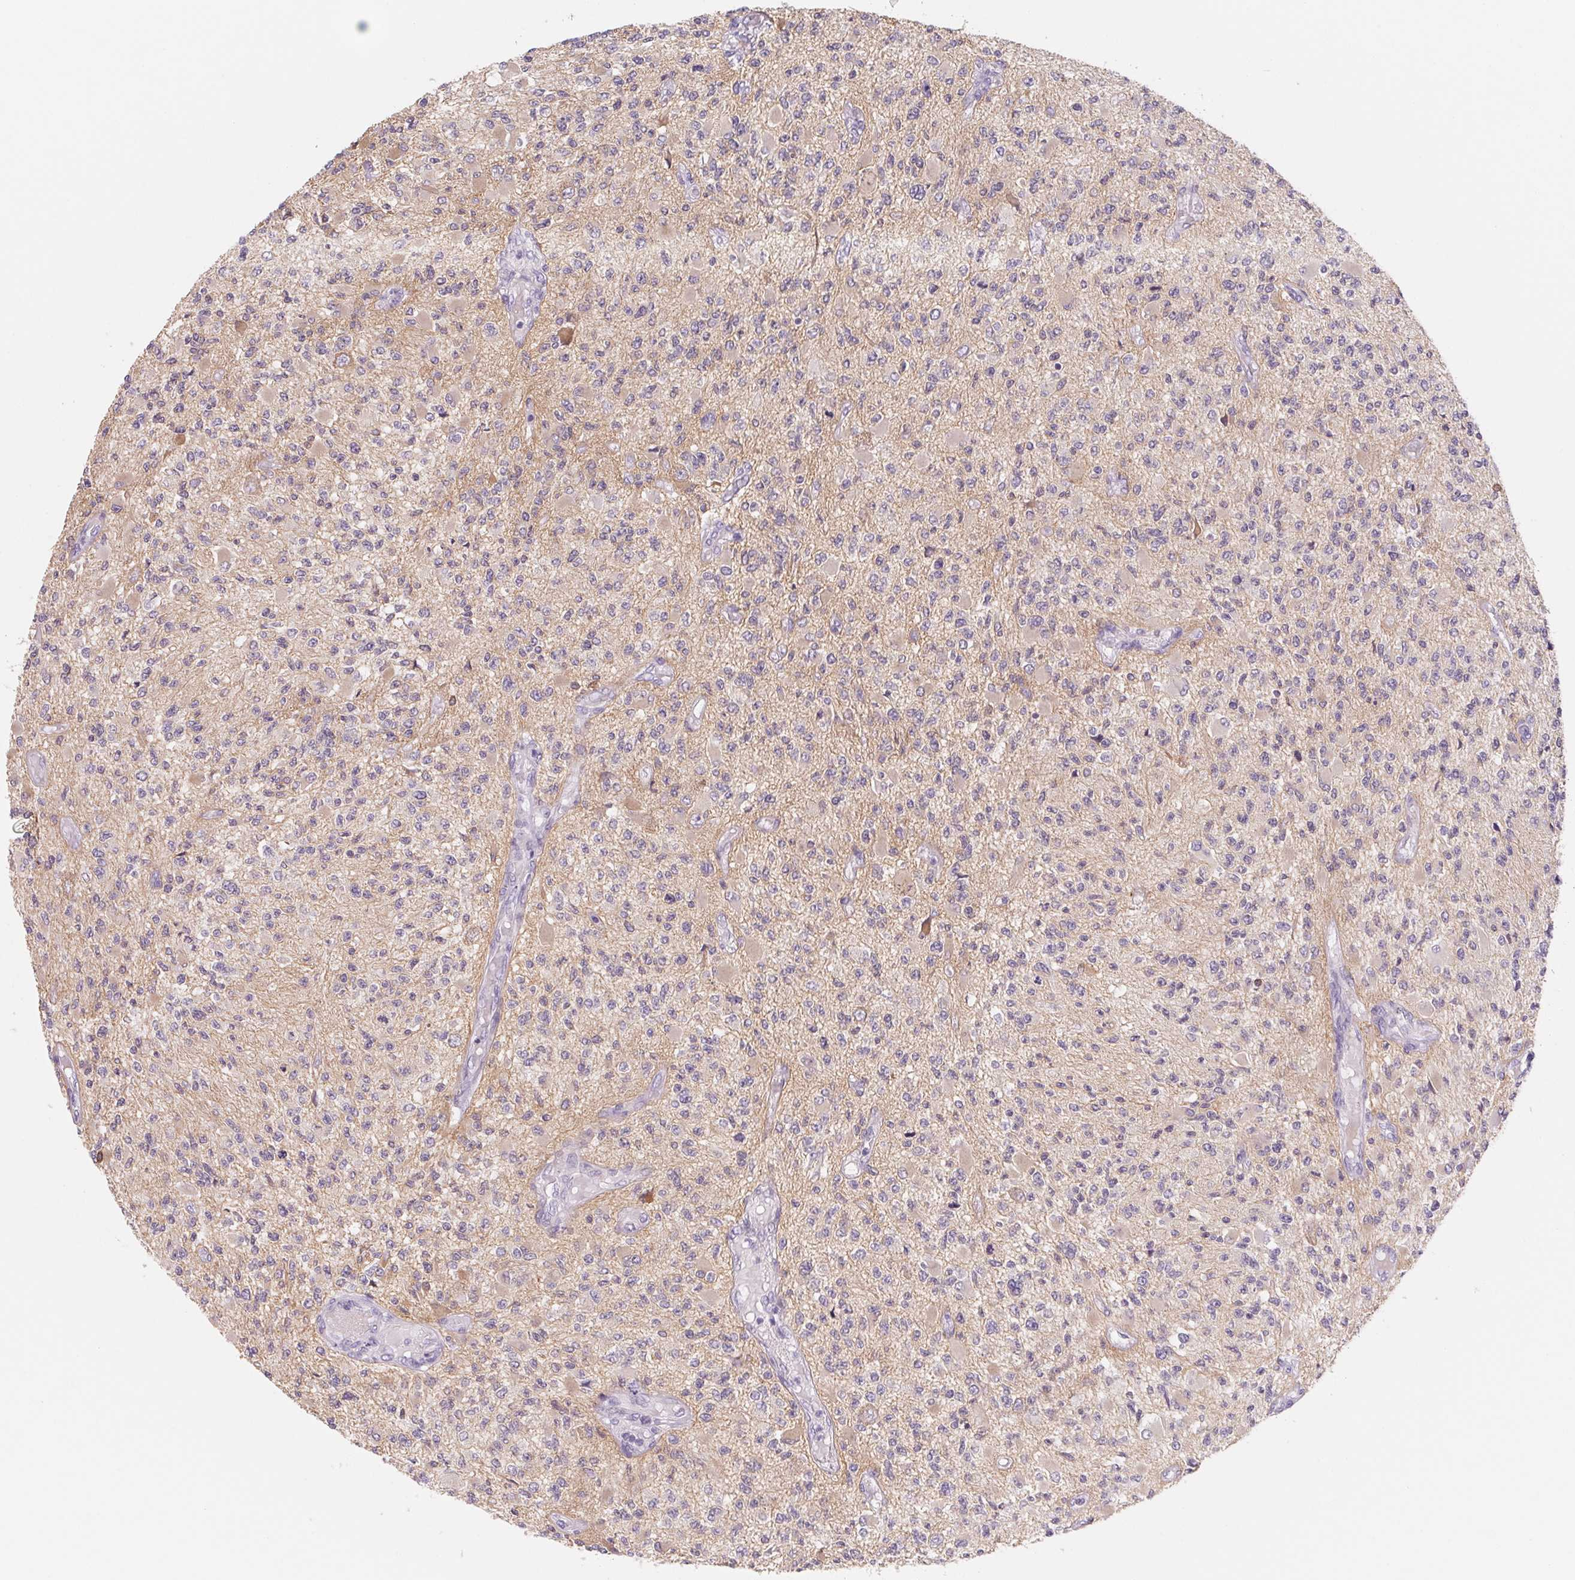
{"staining": {"intensity": "negative", "quantity": "none", "location": "none"}, "tissue": "glioma", "cell_type": "Tumor cells", "image_type": "cancer", "snomed": [{"axis": "morphology", "description": "Glioma, malignant, High grade"}, {"axis": "topography", "description": "Brain"}], "caption": "High magnification brightfield microscopy of malignant high-grade glioma stained with DAB (3,3'-diaminobenzidine) (brown) and counterstained with hematoxylin (blue): tumor cells show no significant positivity.", "gene": "CTNND2", "patient": {"sex": "female", "age": 63}}